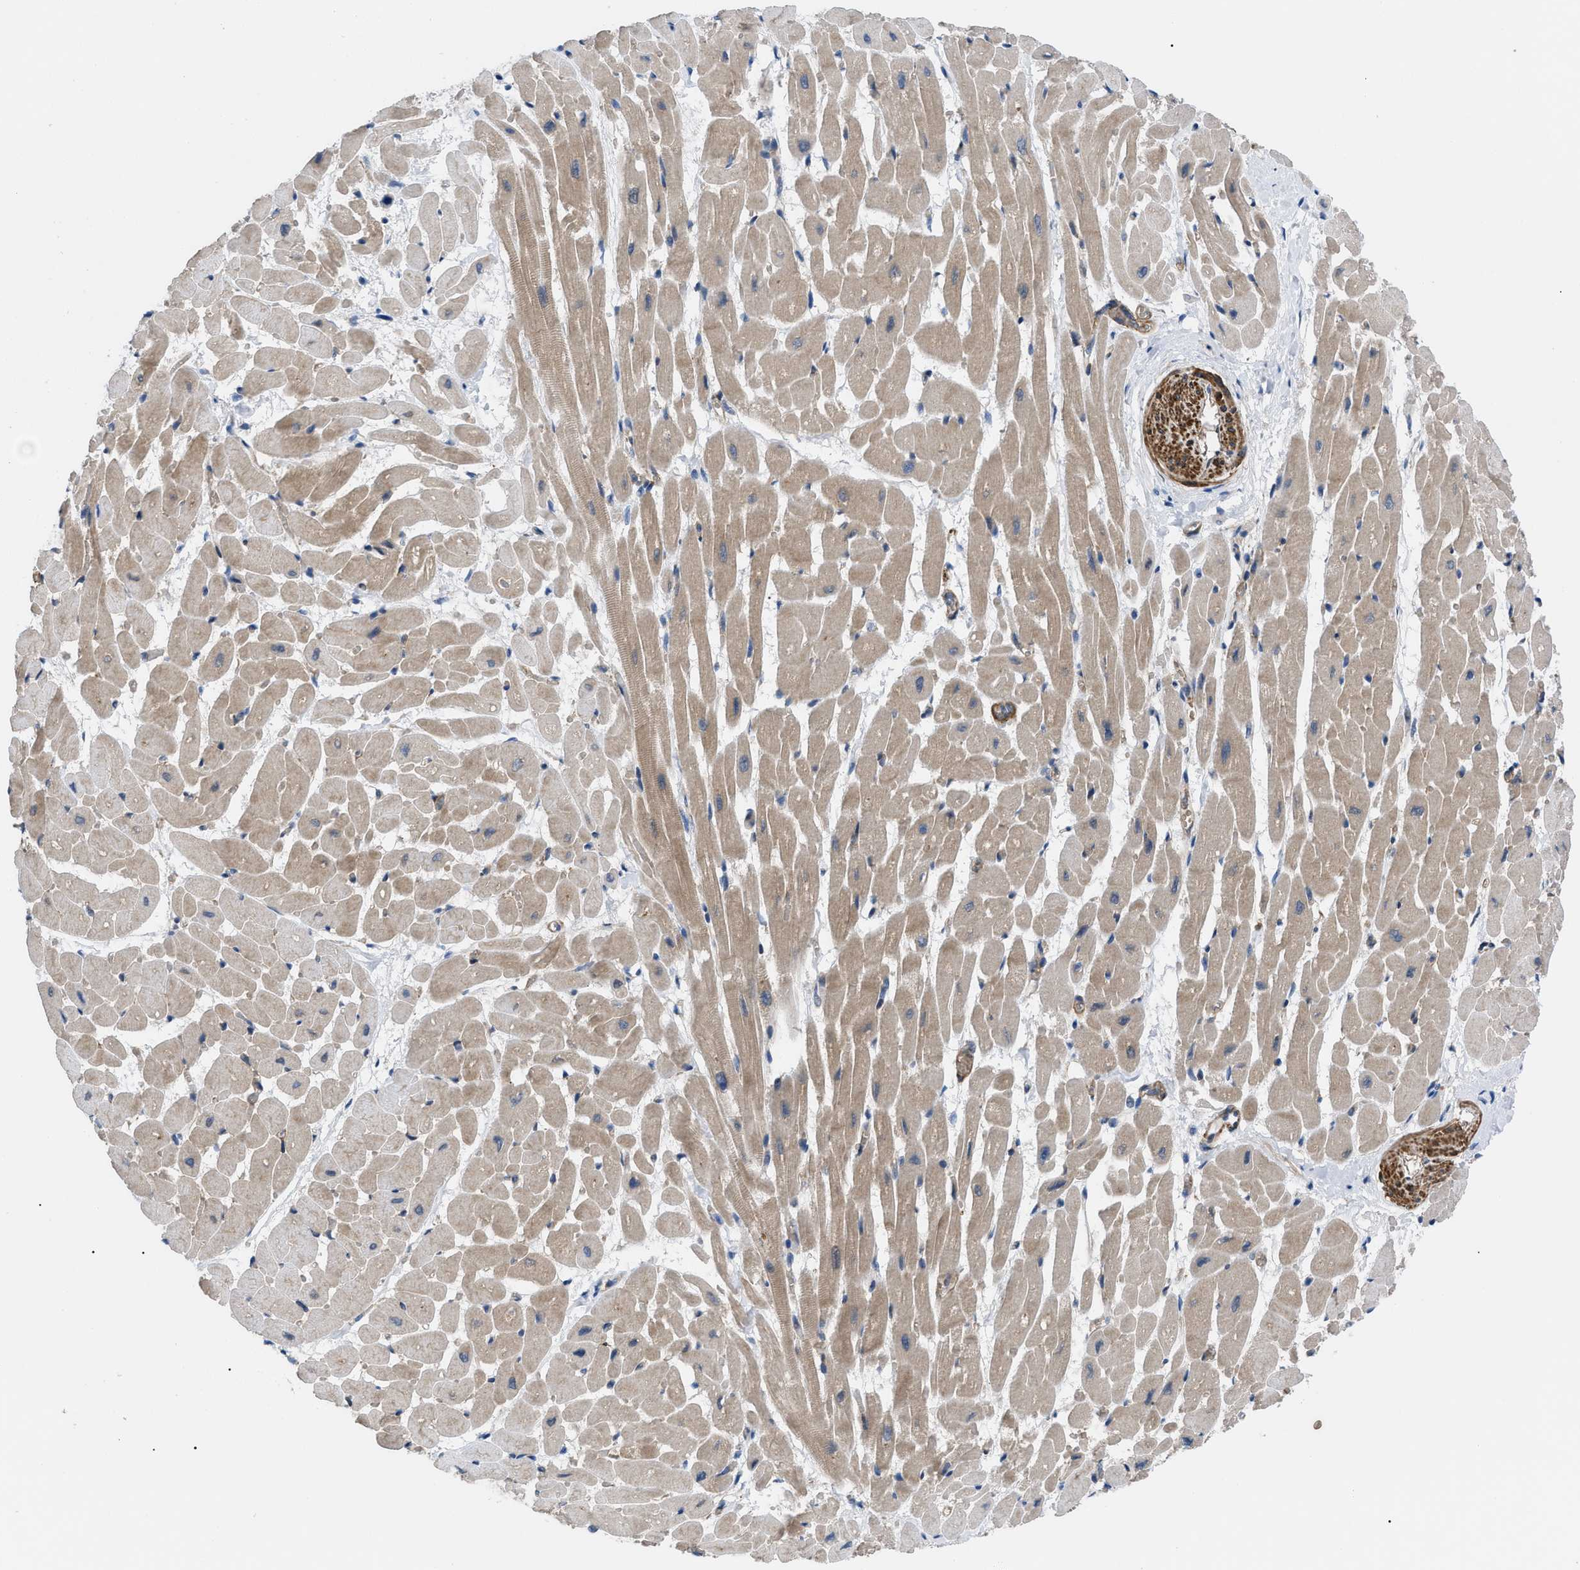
{"staining": {"intensity": "weak", "quantity": ">75%", "location": "cytoplasmic/membranous"}, "tissue": "heart muscle", "cell_type": "Cardiomyocytes", "image_type": "normal", "snomed": [{"axis": "morphology", "description": "Normal tissue, NOS"}, {"axis": "topography", "description": "Heart"}], "caption": "A low amount of weak cytoplasmic/membranous staining is appreciated in approximately >75% of cardiomyocytes in normal heart muscle.", "gene": "MYO10", "patient": {"sex": "male", "age": 45}}